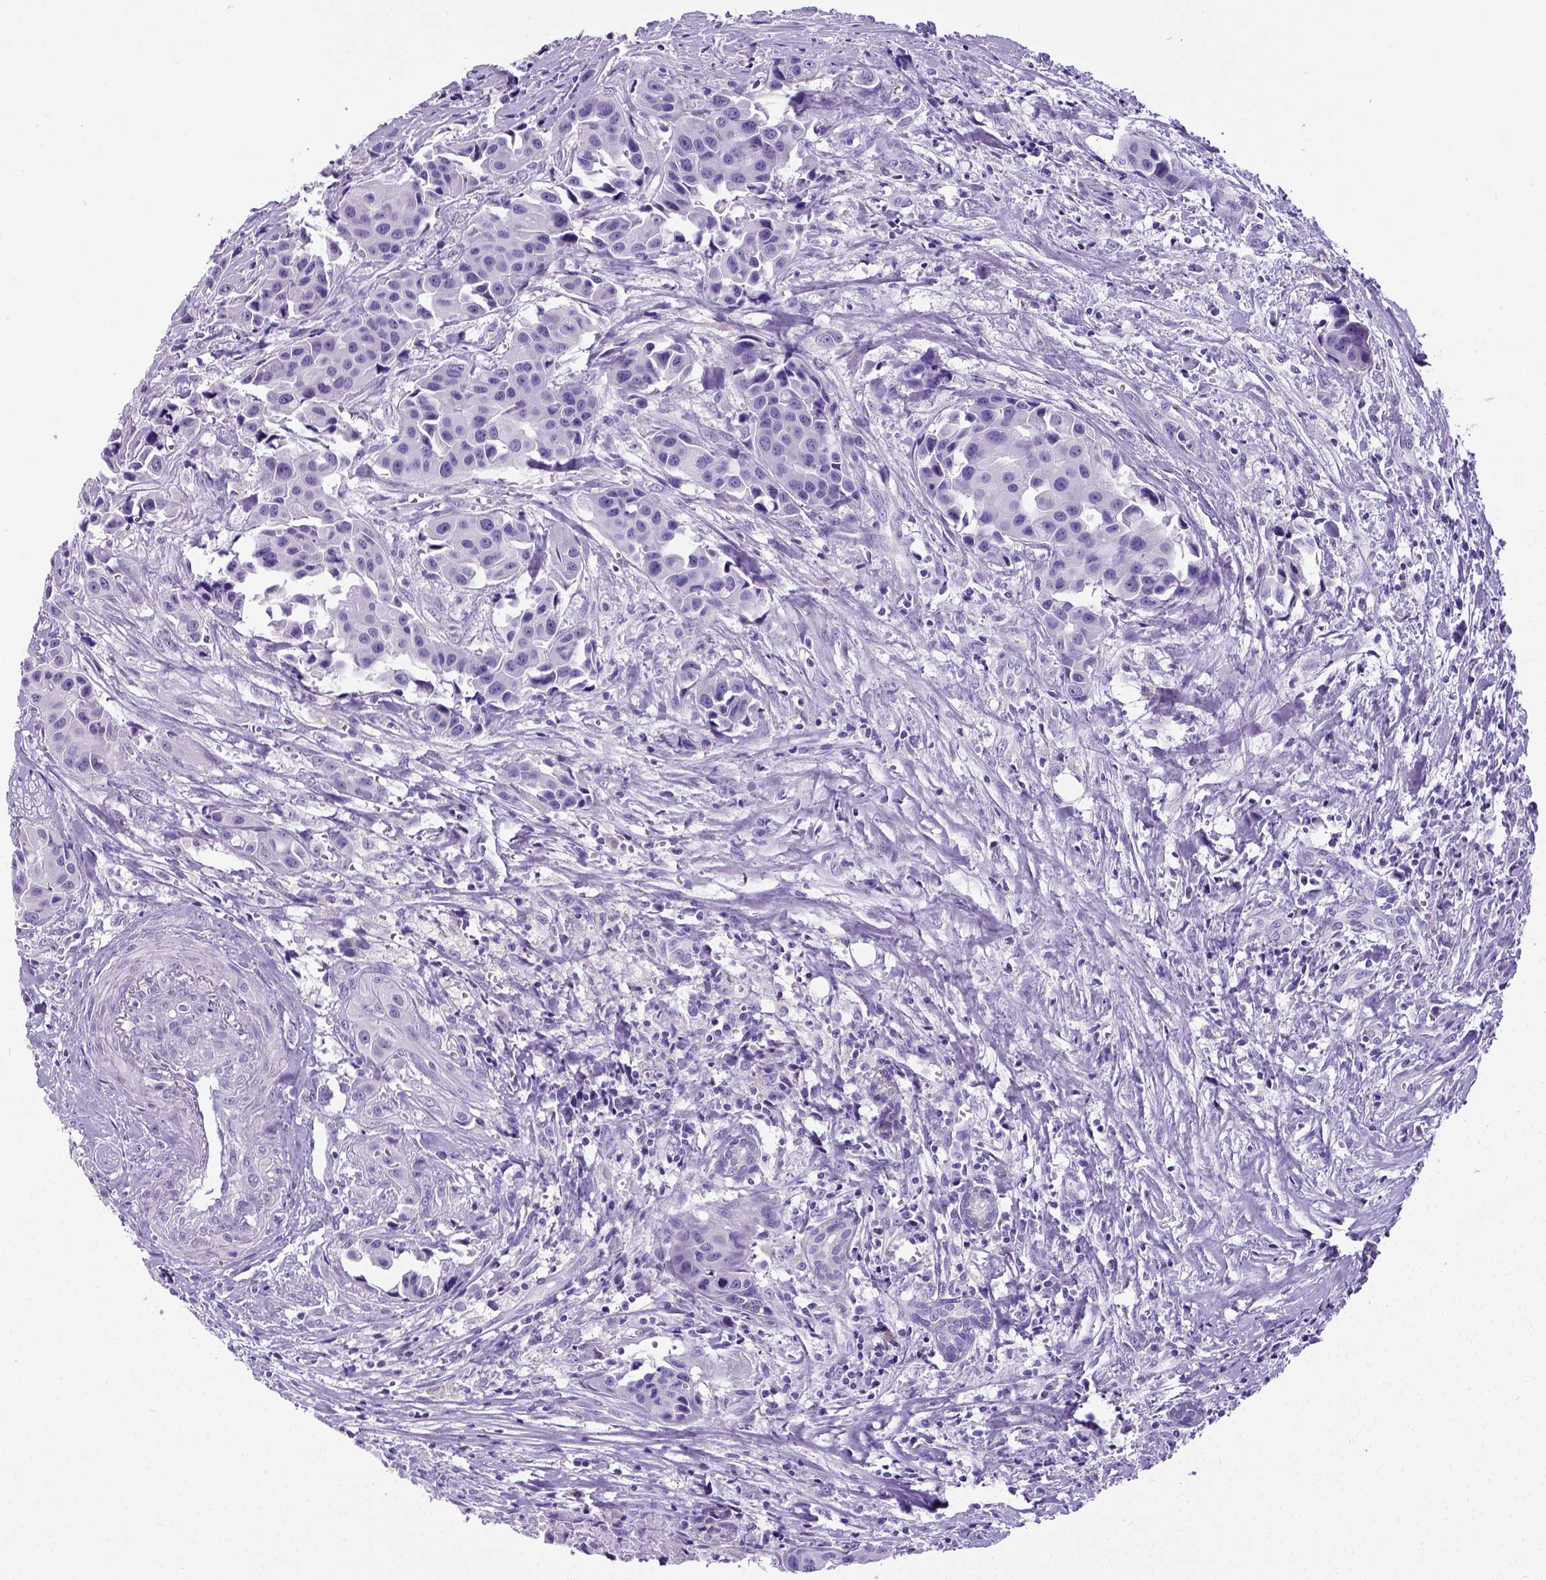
{"staining": {"intensity": "negative", "quantity": "none", "location": "none"}, "tissue": "head and neck cancer", "cell_type": "Tumor cells", "image_type": "cancer", "snomed": [{"axis": "morphology", "description": "Adenocarcinoma, NOS"}, {"axis": "topography", "description": "Head-Neck"}], "caption": "High magnification brightfield microscopy of adenocarcinoma (head and neck) stained with DAB (3,3'-diaminobenzidine) (brown) and counterstained with hematoxylin (blue): tumor cells show no significant staining.", "gene": "SATB2", "patient": {"sex": "male", "age": 76}}